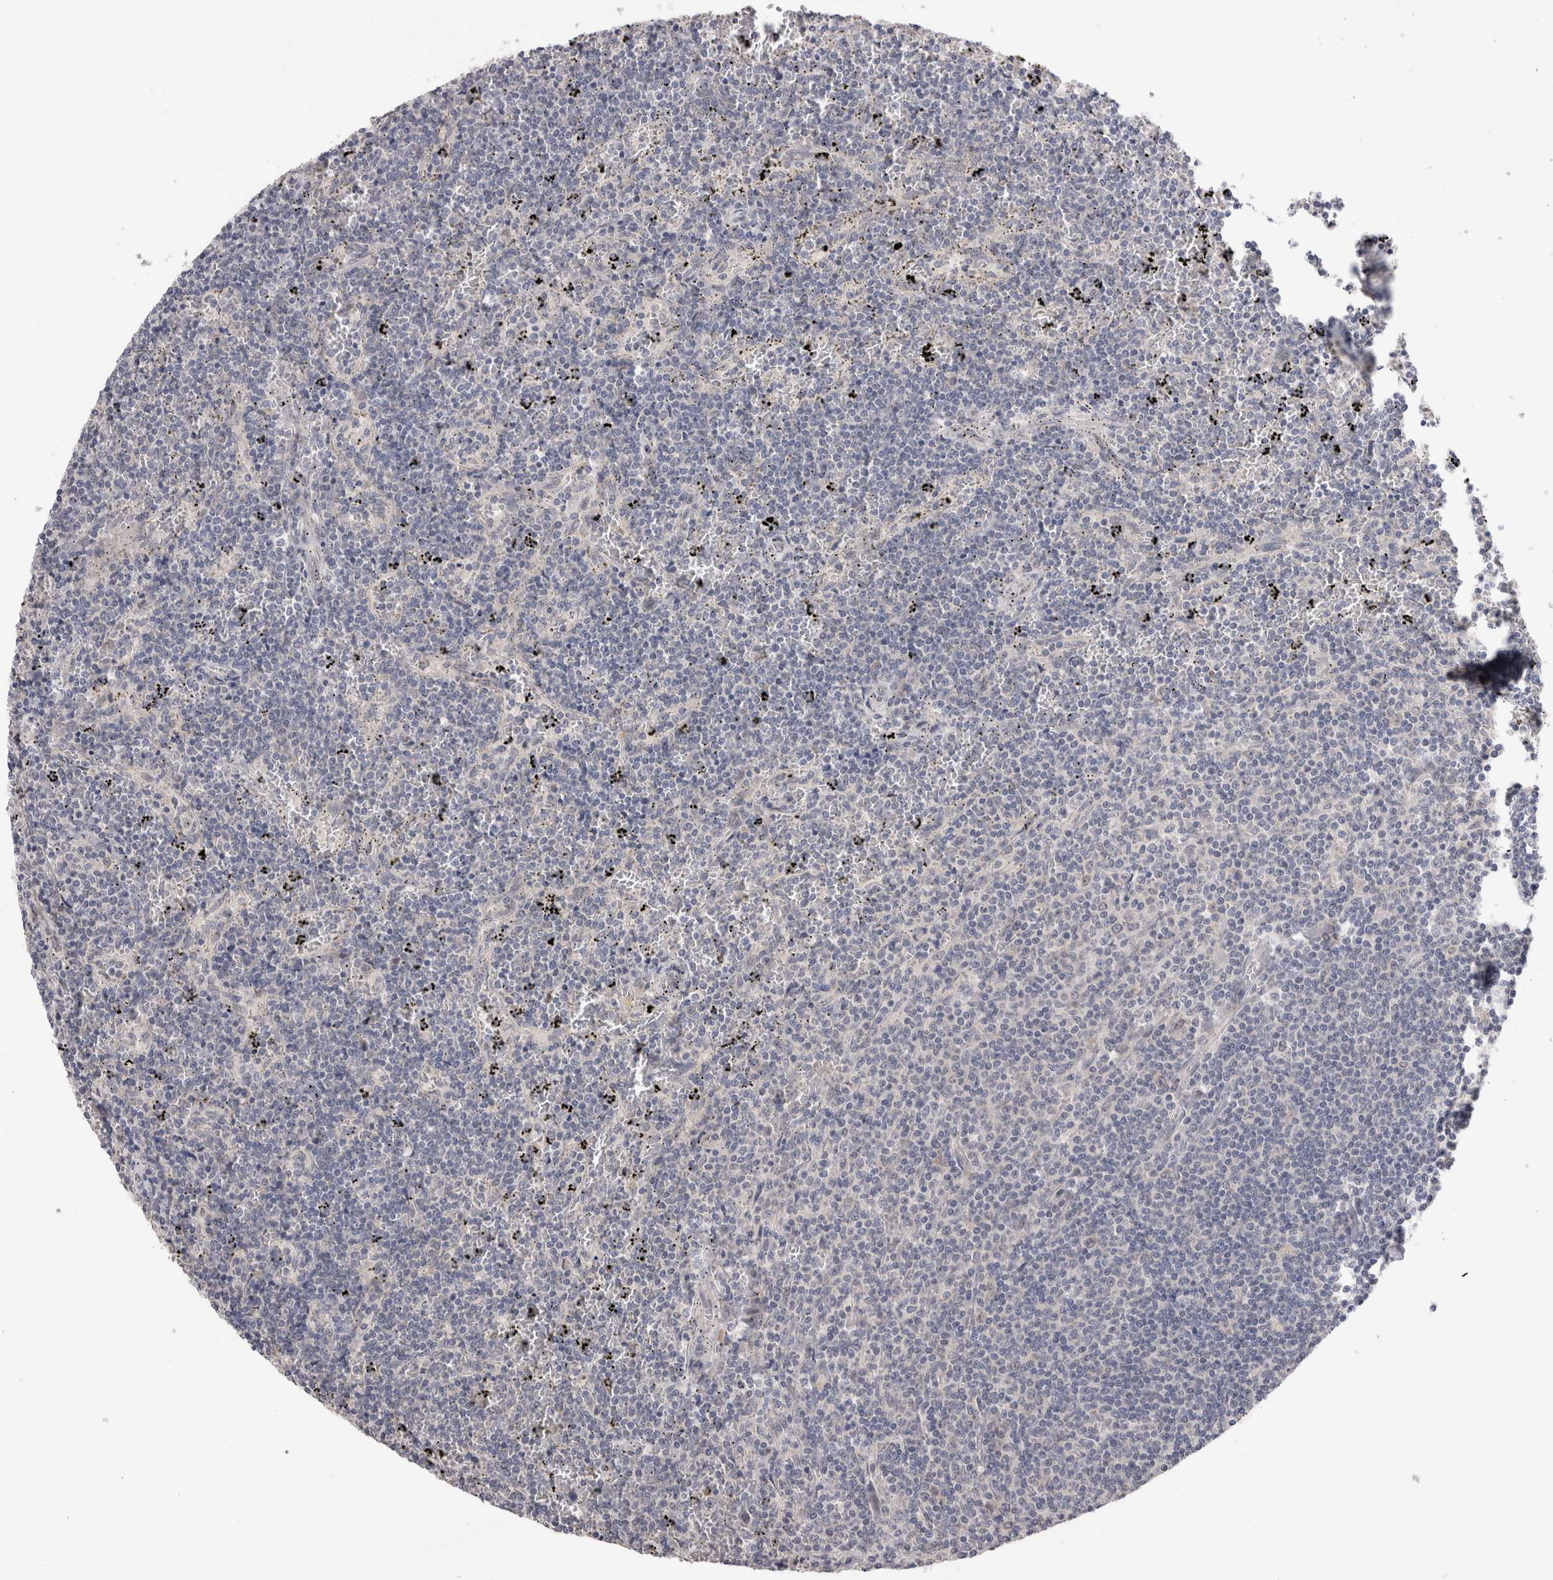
{"staining": {"intensity": "negative", "quantity": "none", "location": "none"}, "tissue": "lymphoma", "cell_type": "Tumor cells", "image_type": "cancer", "snomed": [{"axis": "morphology", "description": "Malignant lymphoma, non-Hodgkin's type, Low grade"}, {"axis": "topography", "description": "Spleen"}], "caption": "High magnification brightfield microscopy of low-grade malignant lymphoma, non-Hodgkin's type stained with DAB (3,3'-diaminobenzidine) (brown) and counterstained with hematoxylin (blue): tumor cells show no significant expression. The staining is performed using DAB (3,3'-diaminobenzidine) brown chromogen with nuclei counter-stained in using hematoxylin.", "gene": "CRYBG1", "patient": {"sex": "female", "age": 50}}